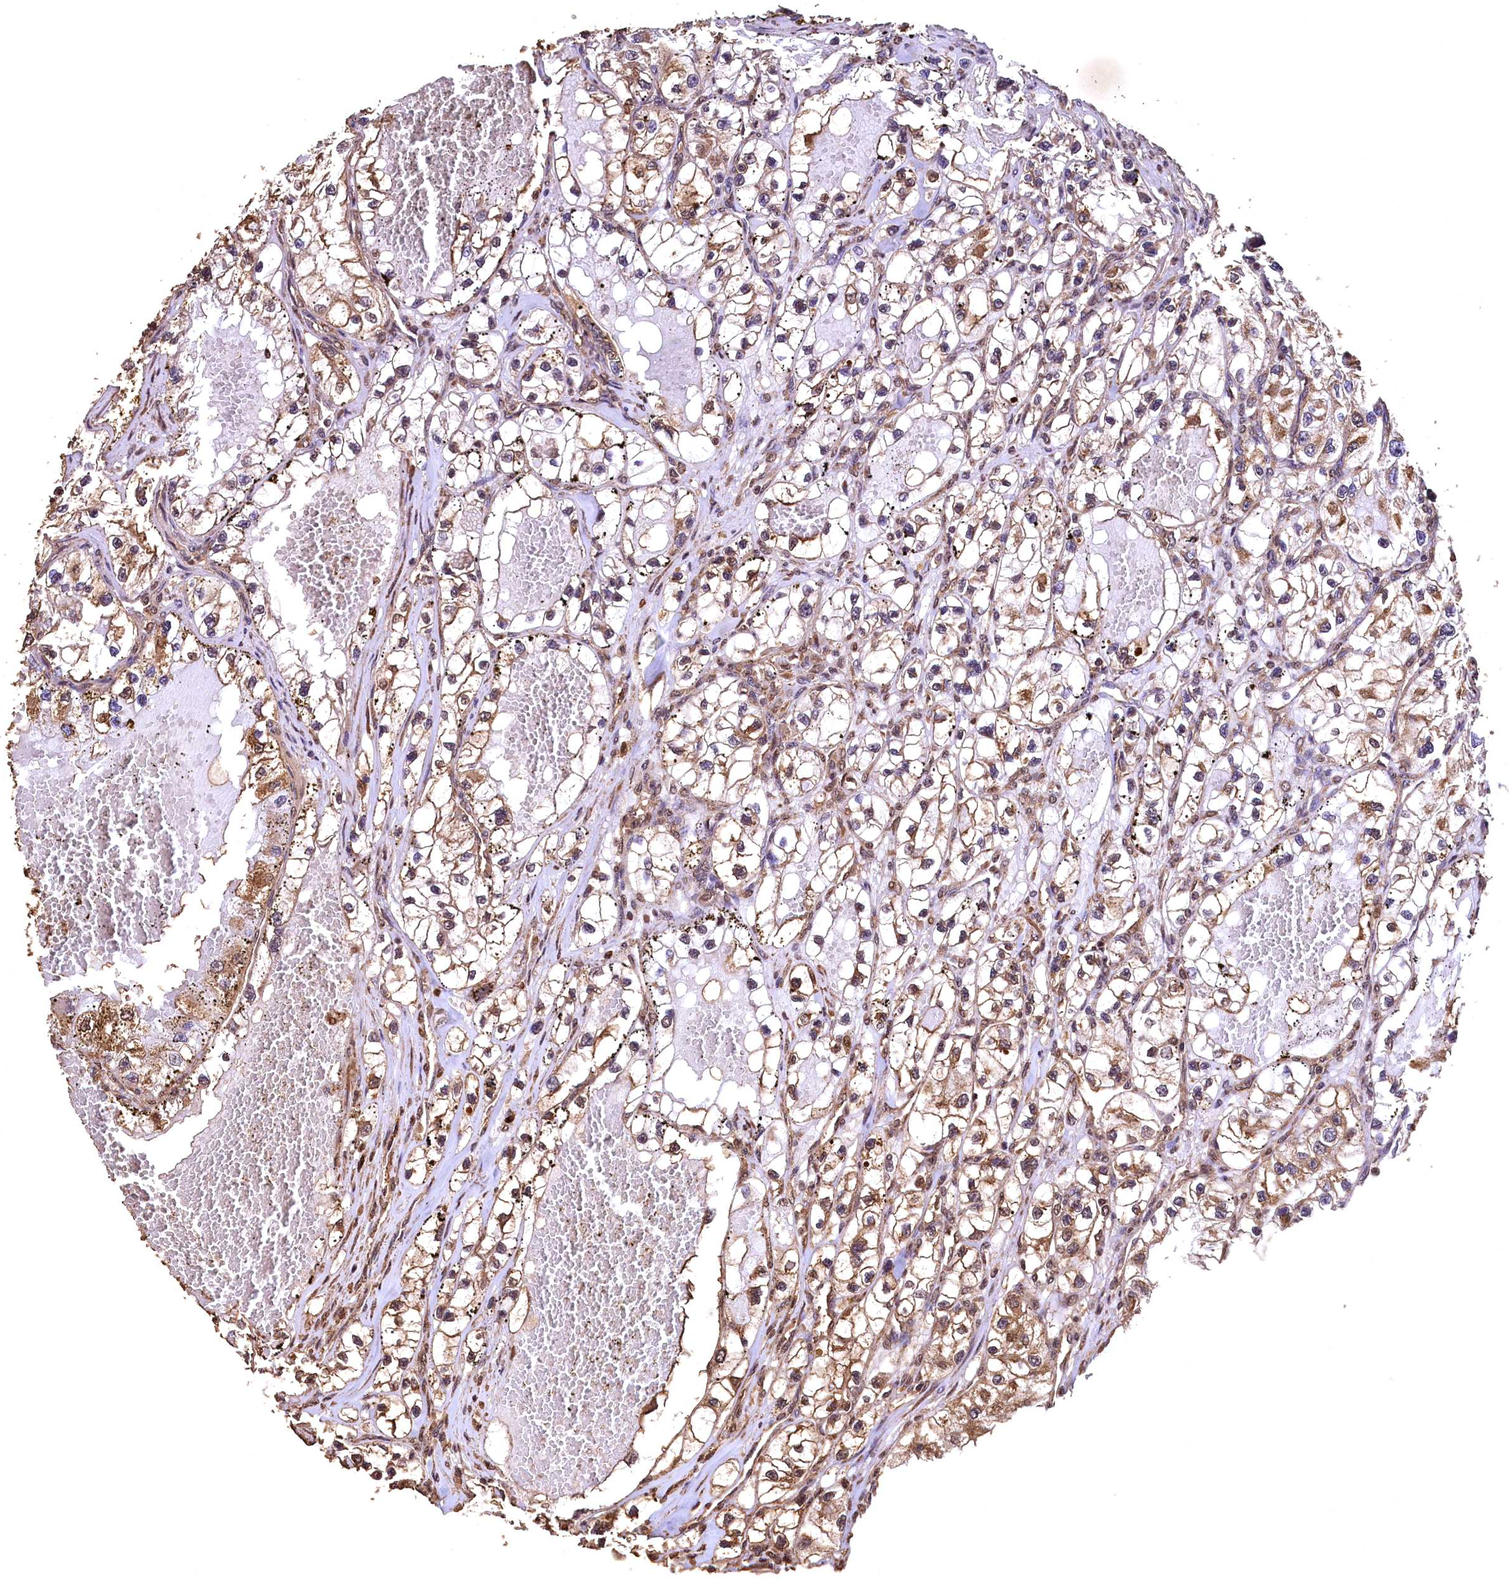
{"staining": {"intensity": "moderate", "quantity": "25%-75%", "location": "cytoplasmic/membranous,nuclear"}, "tissue": "renal cancer", "cell_type": "Tumor cells", "image_type": "cancer", "snomed": [{"axis": "morphology", "description": "Adenocarcinoma, NOS"}, {"axis": "topography", "description": "Kidney"}], "caption": "About 25%-75% of tumor cells in human renal cancer (adenocarcinoma) reveal moderate cytoplasmic/membranous and nuclear protein staining as visualized by brown immunohistochemical staining.", "gene": "CEP57L1", "patient": {"sex": "female", "age": 57}}